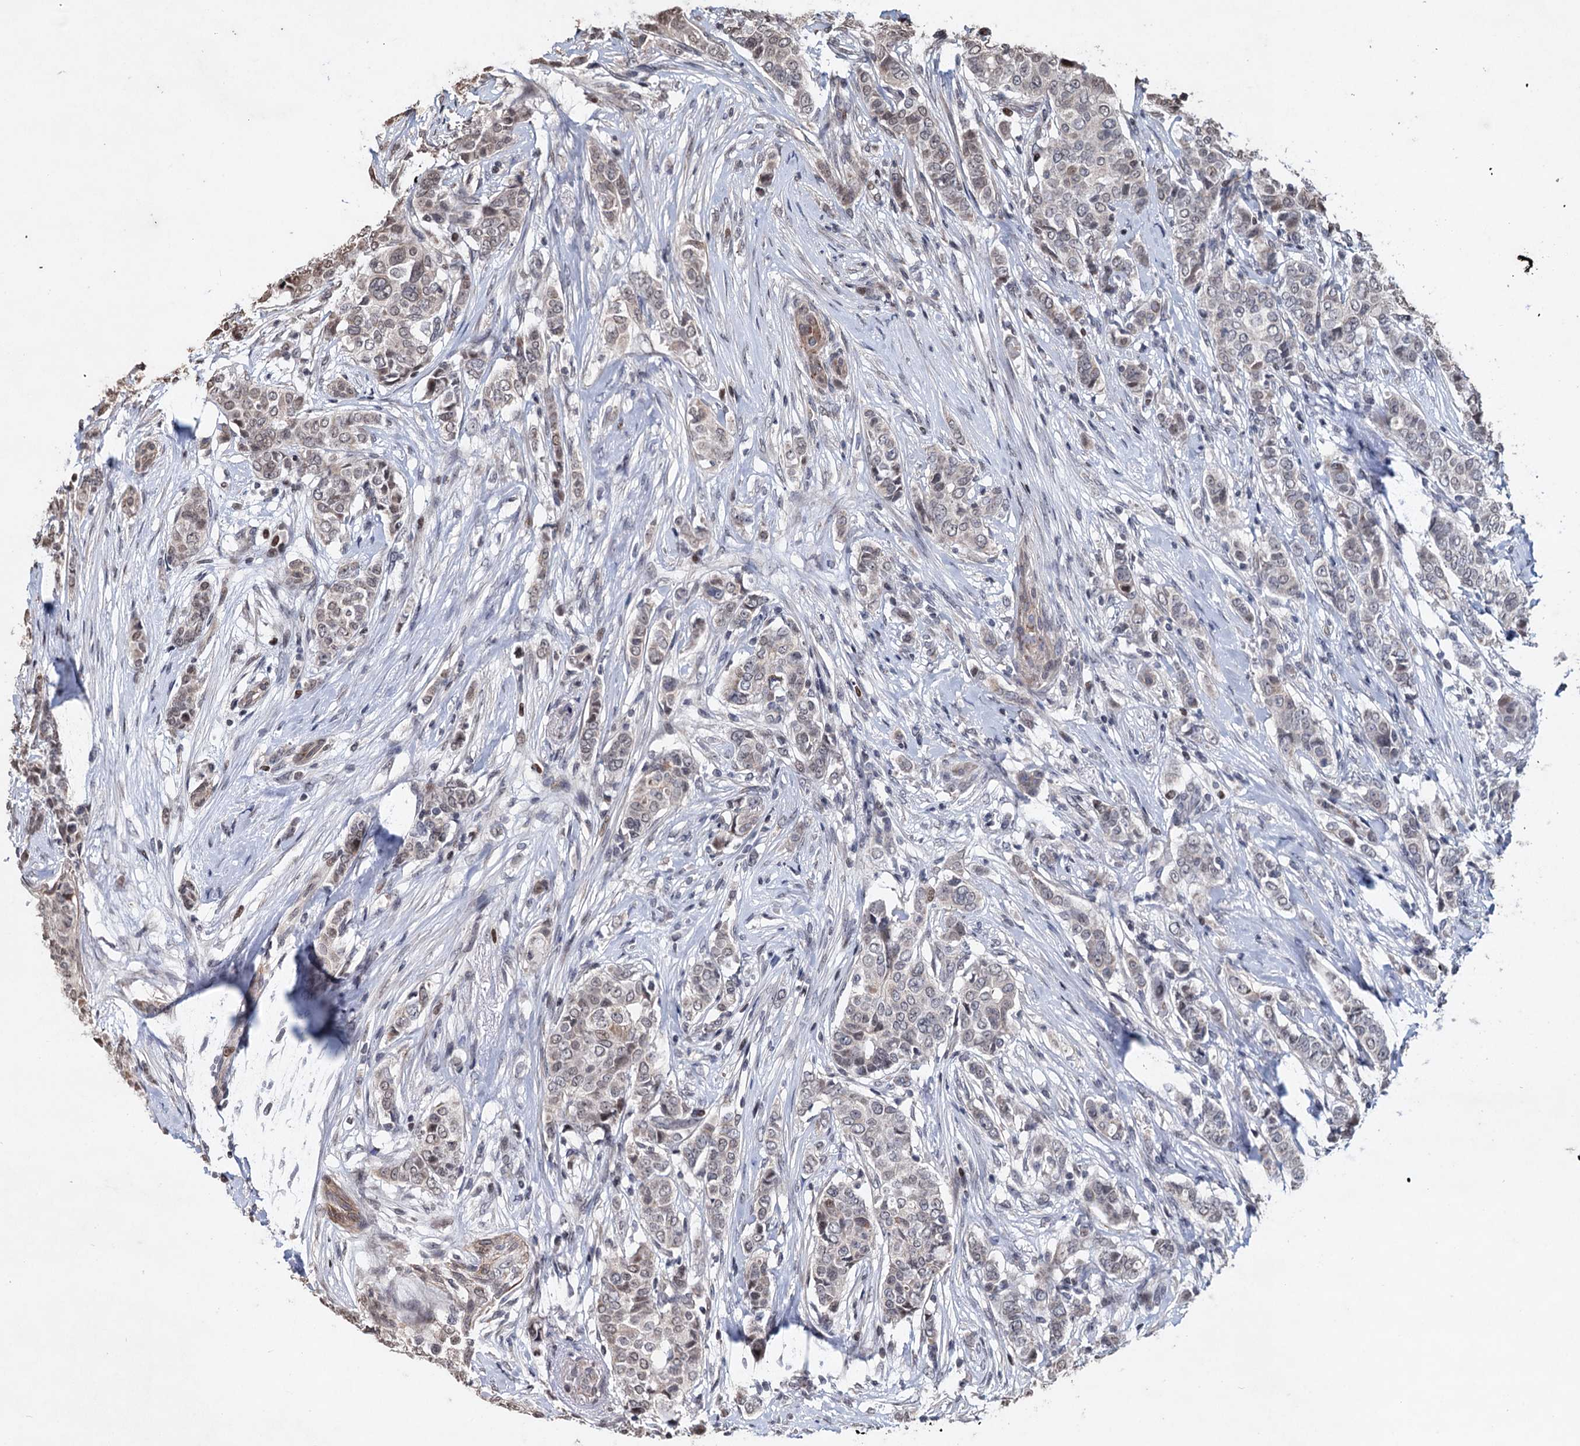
{"staining": {"intensity": "weak", "quantity": "<25%", "location": "cytoplasmic/membranous,nuclear"}, "tissue": "breast cancer", "cell_type": "Tumor cells", "image_type": "cancer", "snomed": [{"axis": "morphology", "description": "Lobular carcinoma"}, {"axis": "topography", "description": "Breast"}], "caption": "The micrograph reveals no significant positivity in tumor cells of breast cancer. Brightfield microscopy of IHC stained with DAB (brown) and hematoxylin (blue), captured at high magnification.", "gene": "EYA4", "patient": {"sex": "female", "age": 51}}